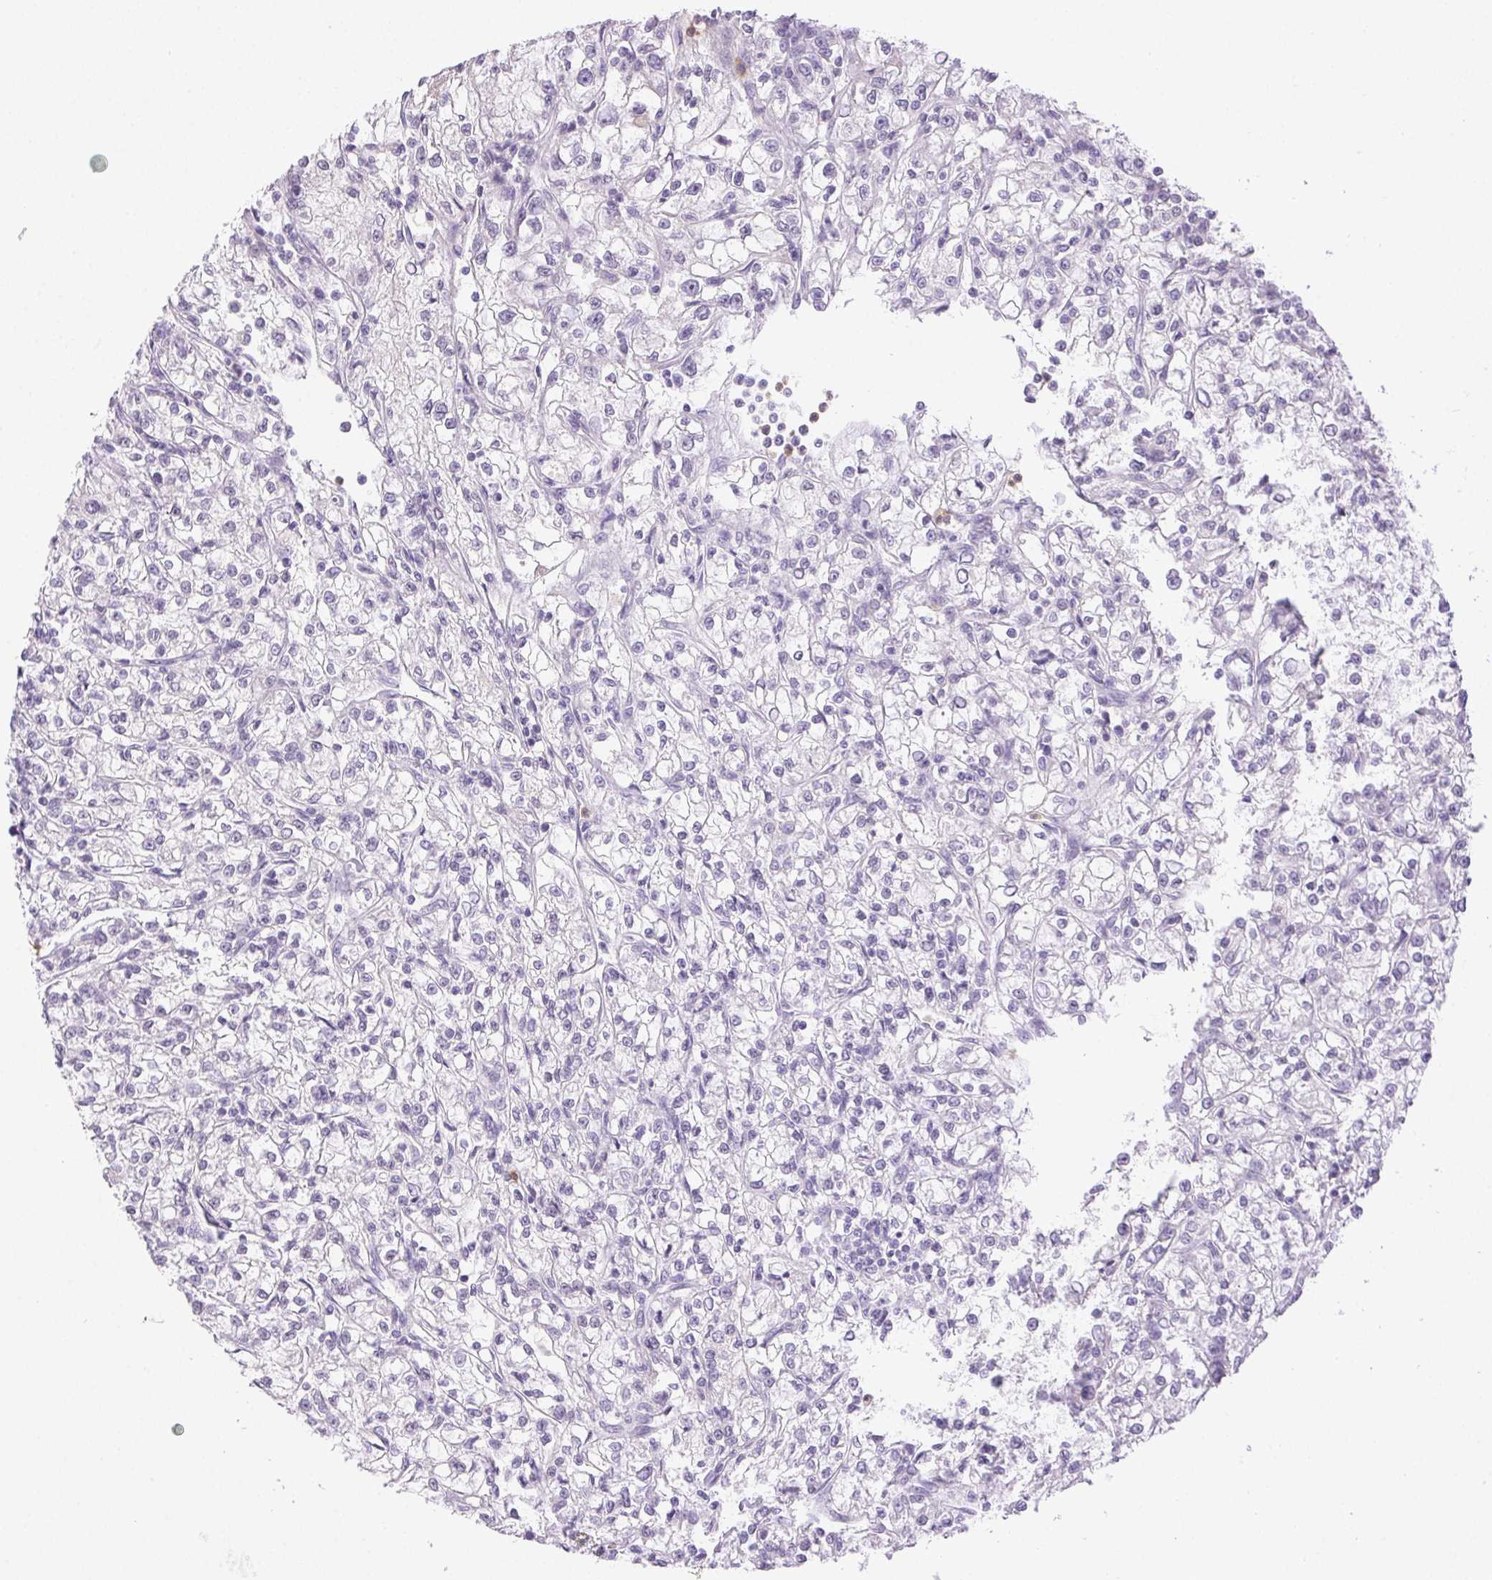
{"staining": {"intensity": "negative", "quantity": "none", "location": "none"}, "tissue": "renal cancer", "cell_type": "Tumor cells", "image_type": "cancer", "snomed": [{"axis": "morphology", "description": "Adenocarcinoma, NOS"}, {"axis": "topography", "description": "Kidney"}], "caption": "Image shows no protein positivity in tumor cells of adenocarcinoma (renal) tissue.", "gene": "EMX2", "patient": {"sex": "female", "age": 59}}